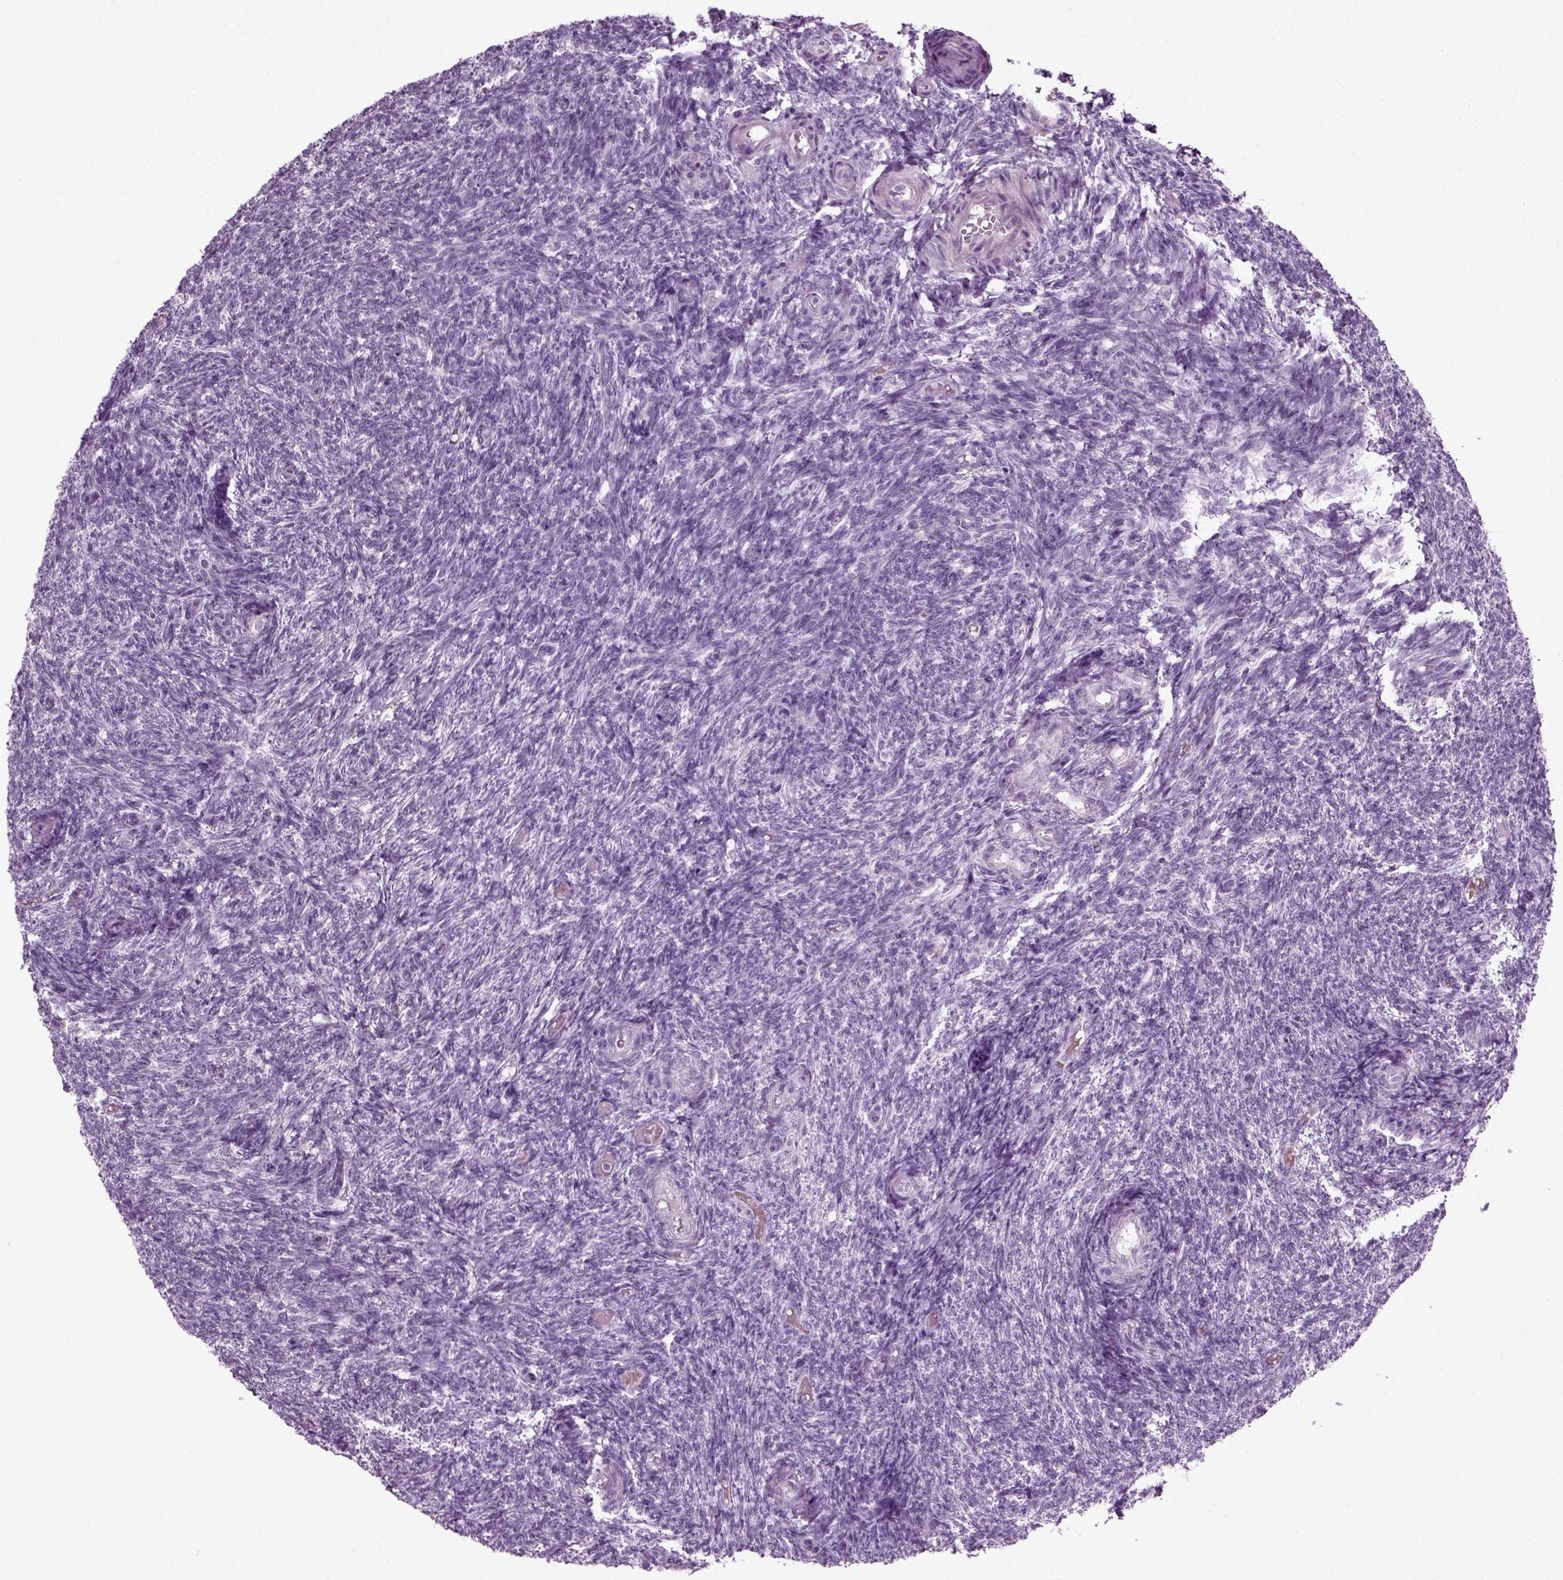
{"staining": {"intensity": "negative", "quantity": "none", "location": "none"}, "tissue": "ovary", "cell_type": "Ovarian stroma cells", "image_type": "normal", "snomed": [{"axis": "morphology", "description": "Normal tissue, NOS"}, {"axis": "topography", "description": "Ovary"}], "caption": "High magnification brightfield microscopy of benign ovary stained with DAB (3,3'-diaminobenzidine) (brown) and counterstained with hematoxylin (blue): ovarian stroma cells show no significant expression. The staining was performed using DAB to visualize the protein expression in brown, while the nuclei were stained in blue with hematoxylin (Magnification: 20x).", "gene": "ZC2HC1C", "patient": {"sex": "female", "age": 39}}